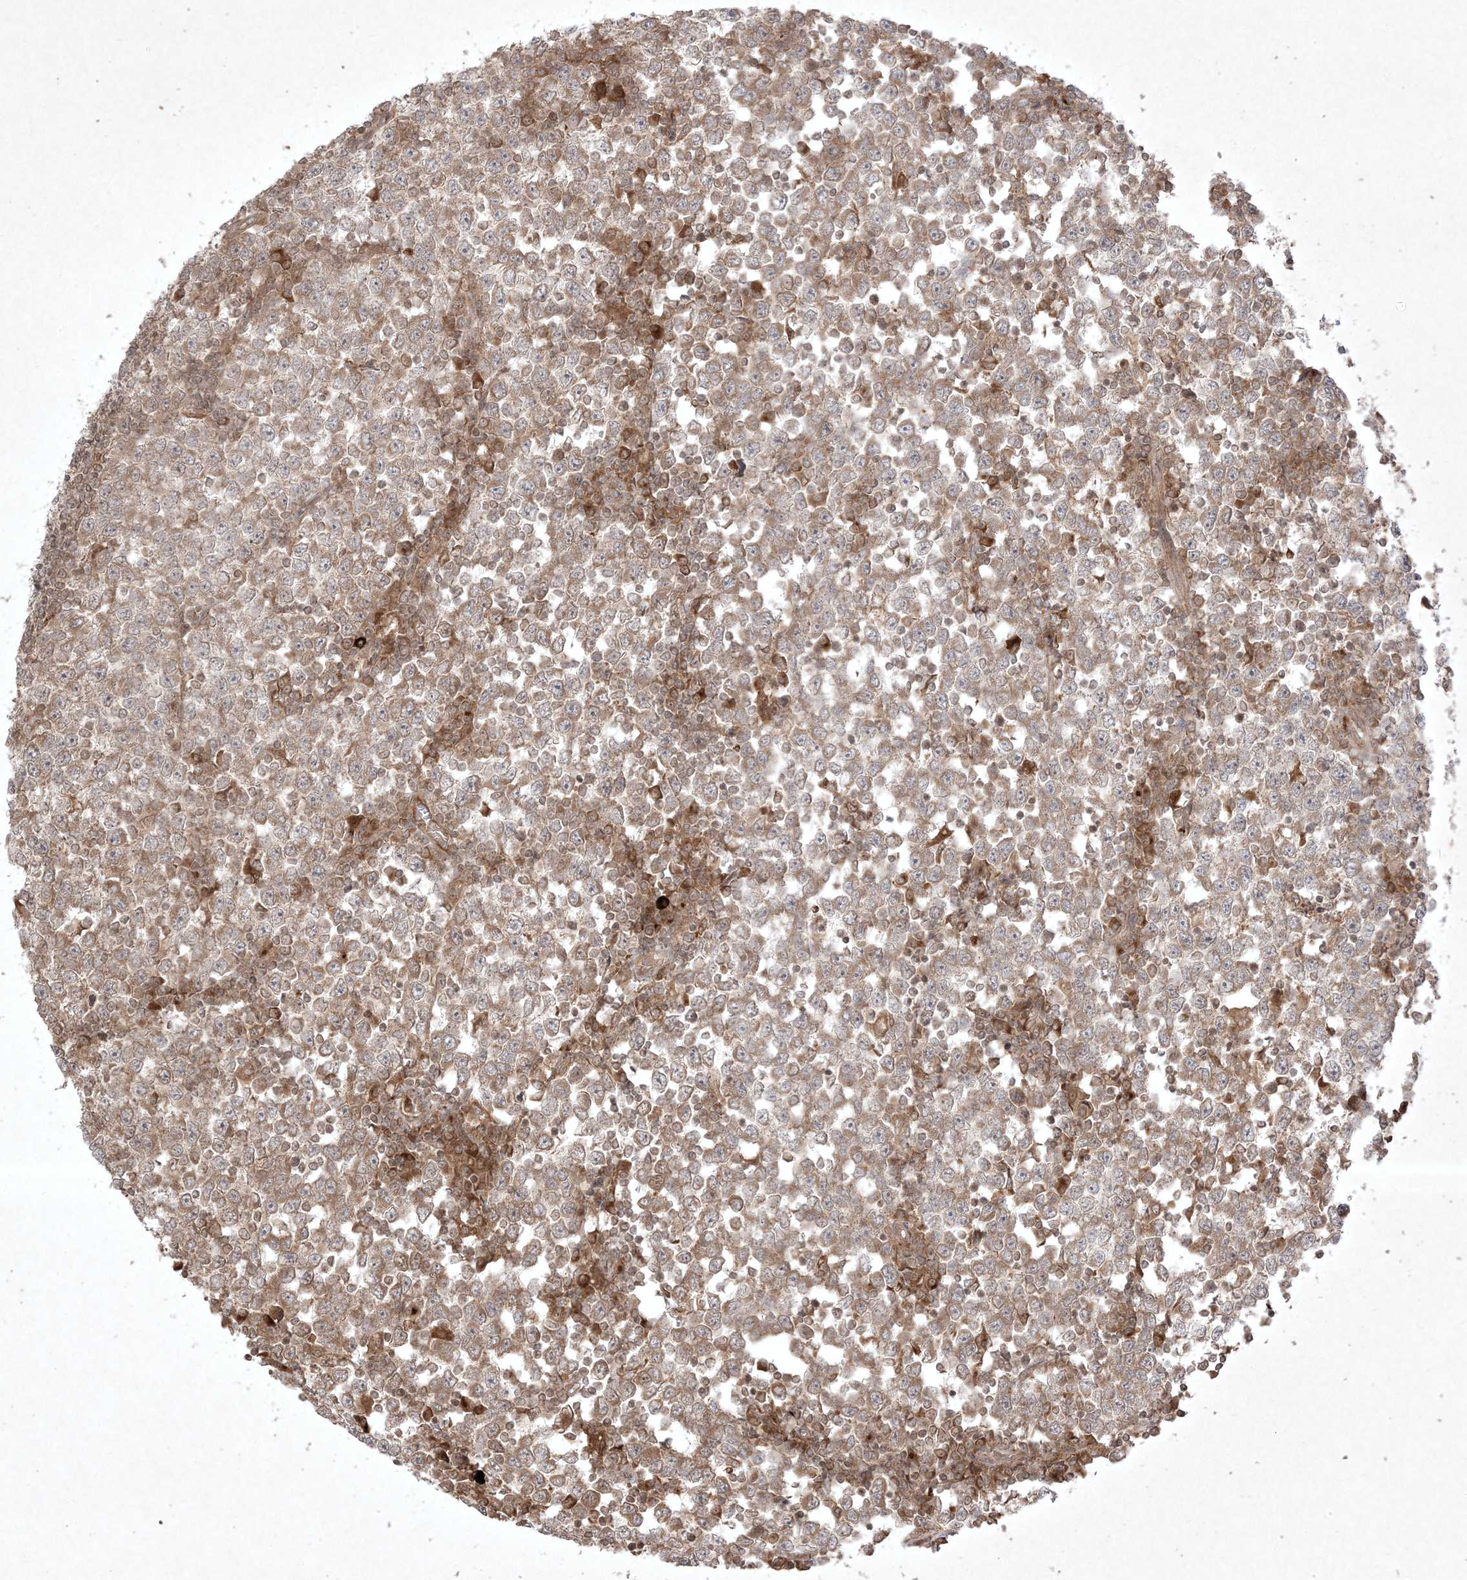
{"staining": {"intensity": "weak", "quantity": ">75%", "location": "cytoplasmic/membranous"}, "tissue": "testis cancer", "cell_type": "Tumor cells", "image_type": "cancer", "snomed": [{"axis": "morphology", "description": "Seminoma, NOS"}, {"axis": "topography", "description": "Testis"}], "caption": "Immunohistochemistry histopathology image of neoplastic tissue: human testis cancer (seminoma) stained using immunohistochemistry (IHC) reveals low levels of weak protein expression localized specifically in the cytoplasmic/membranous of tumor cells, appearing as a cytoplasmic/membranous brown color.", "gene": "PTK6", "patient": {"sex": "male", "age": 65}}